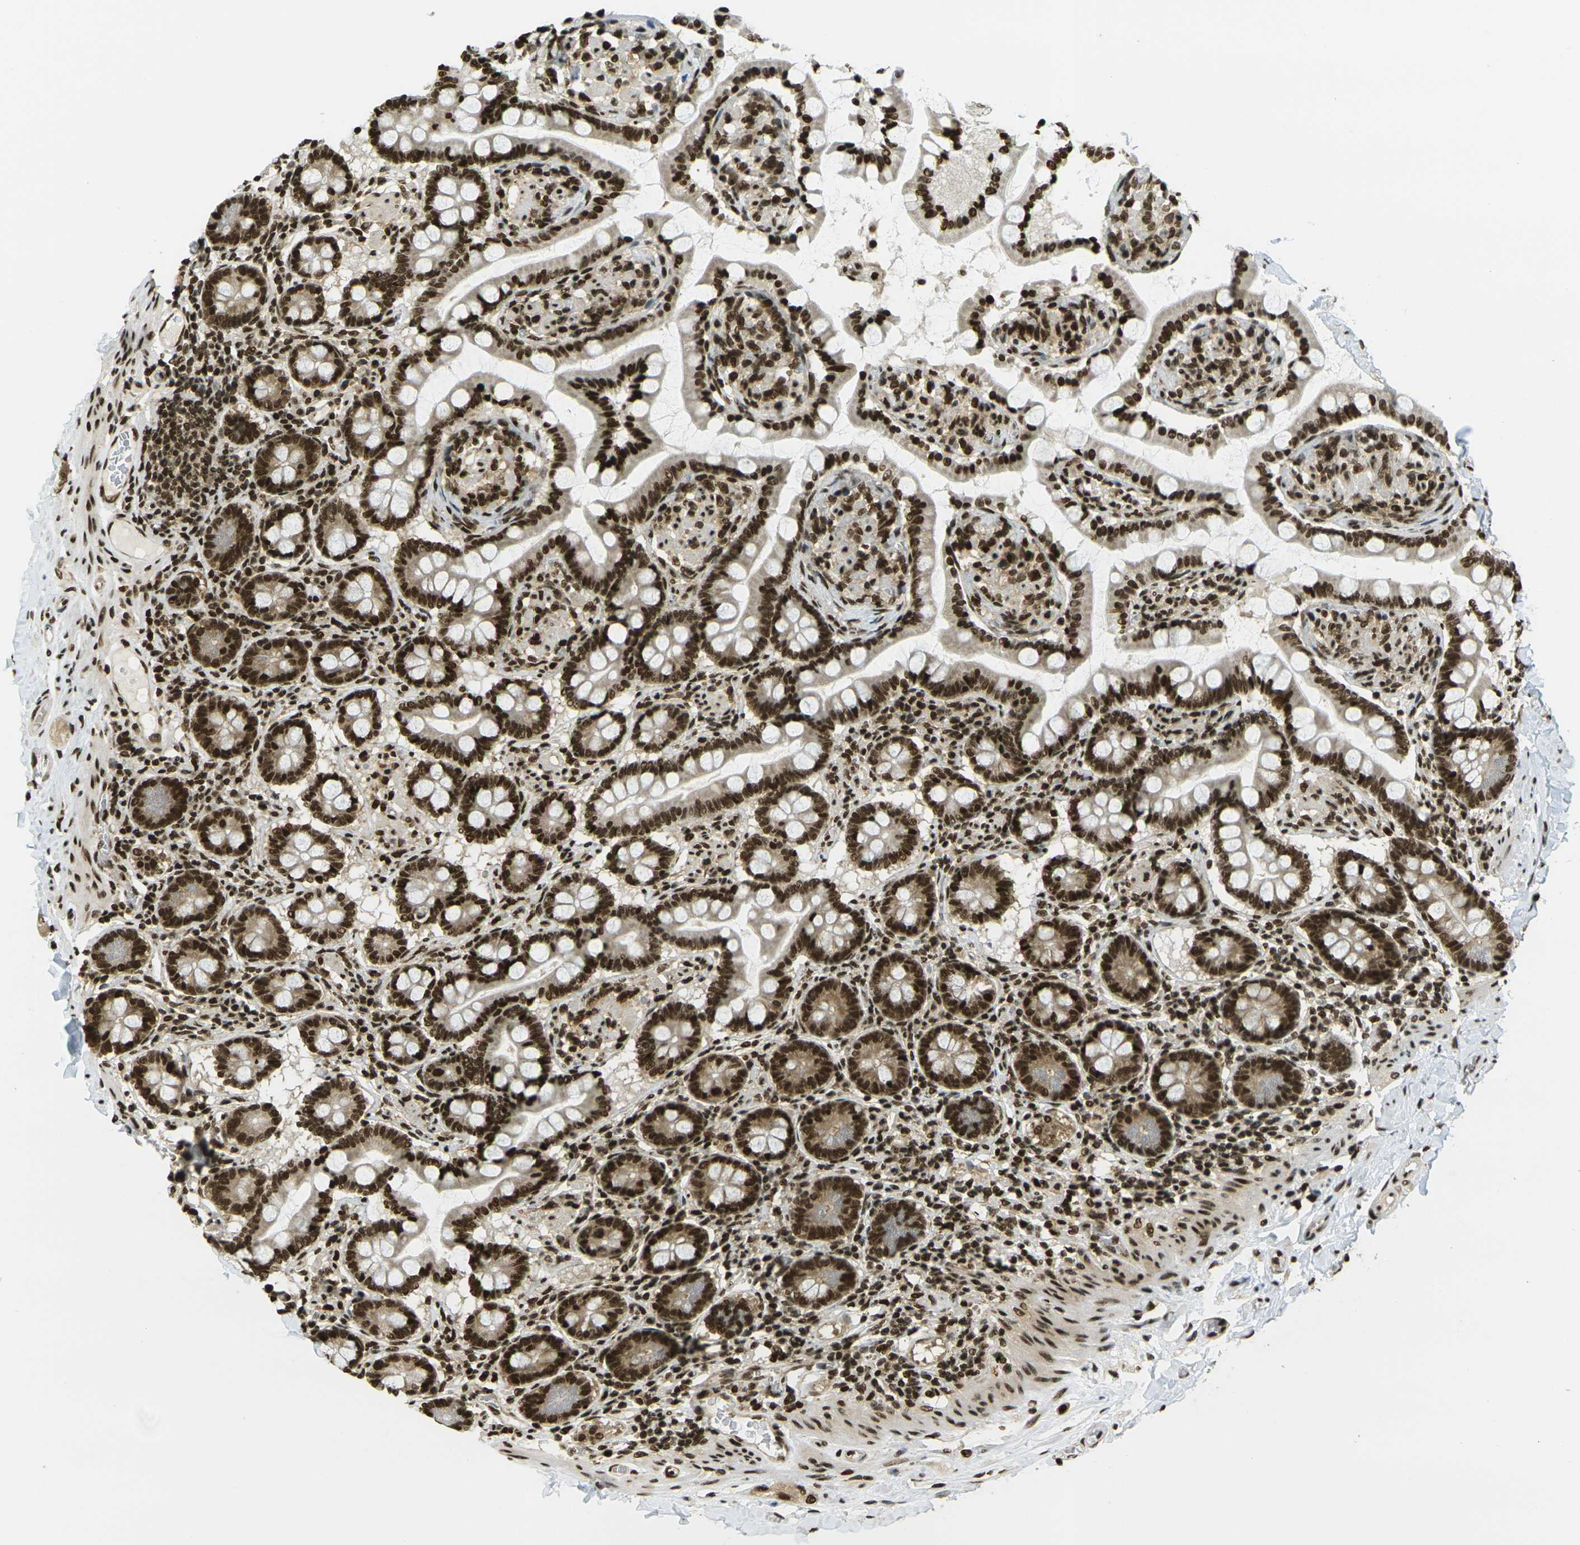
{"staining": {"intensity": "strong", "quantity": ">75%", "location": "nuclear"}, "tissue": "small intestine", "cell_type": "Glandular cells", "image_type": "normal", "snomed": [{"axis": "morphology", "description": "Normal tissue, NOS"}, {"axis": "topography", "description": "Small intestine"}], "caption": "Protein staining by IHC displays strong nuclear staining in about >75% of glandular cells in unremarkable small intestine.", "gene": "RUVBL2", "patient": {"sex": "male", "age": 41}}